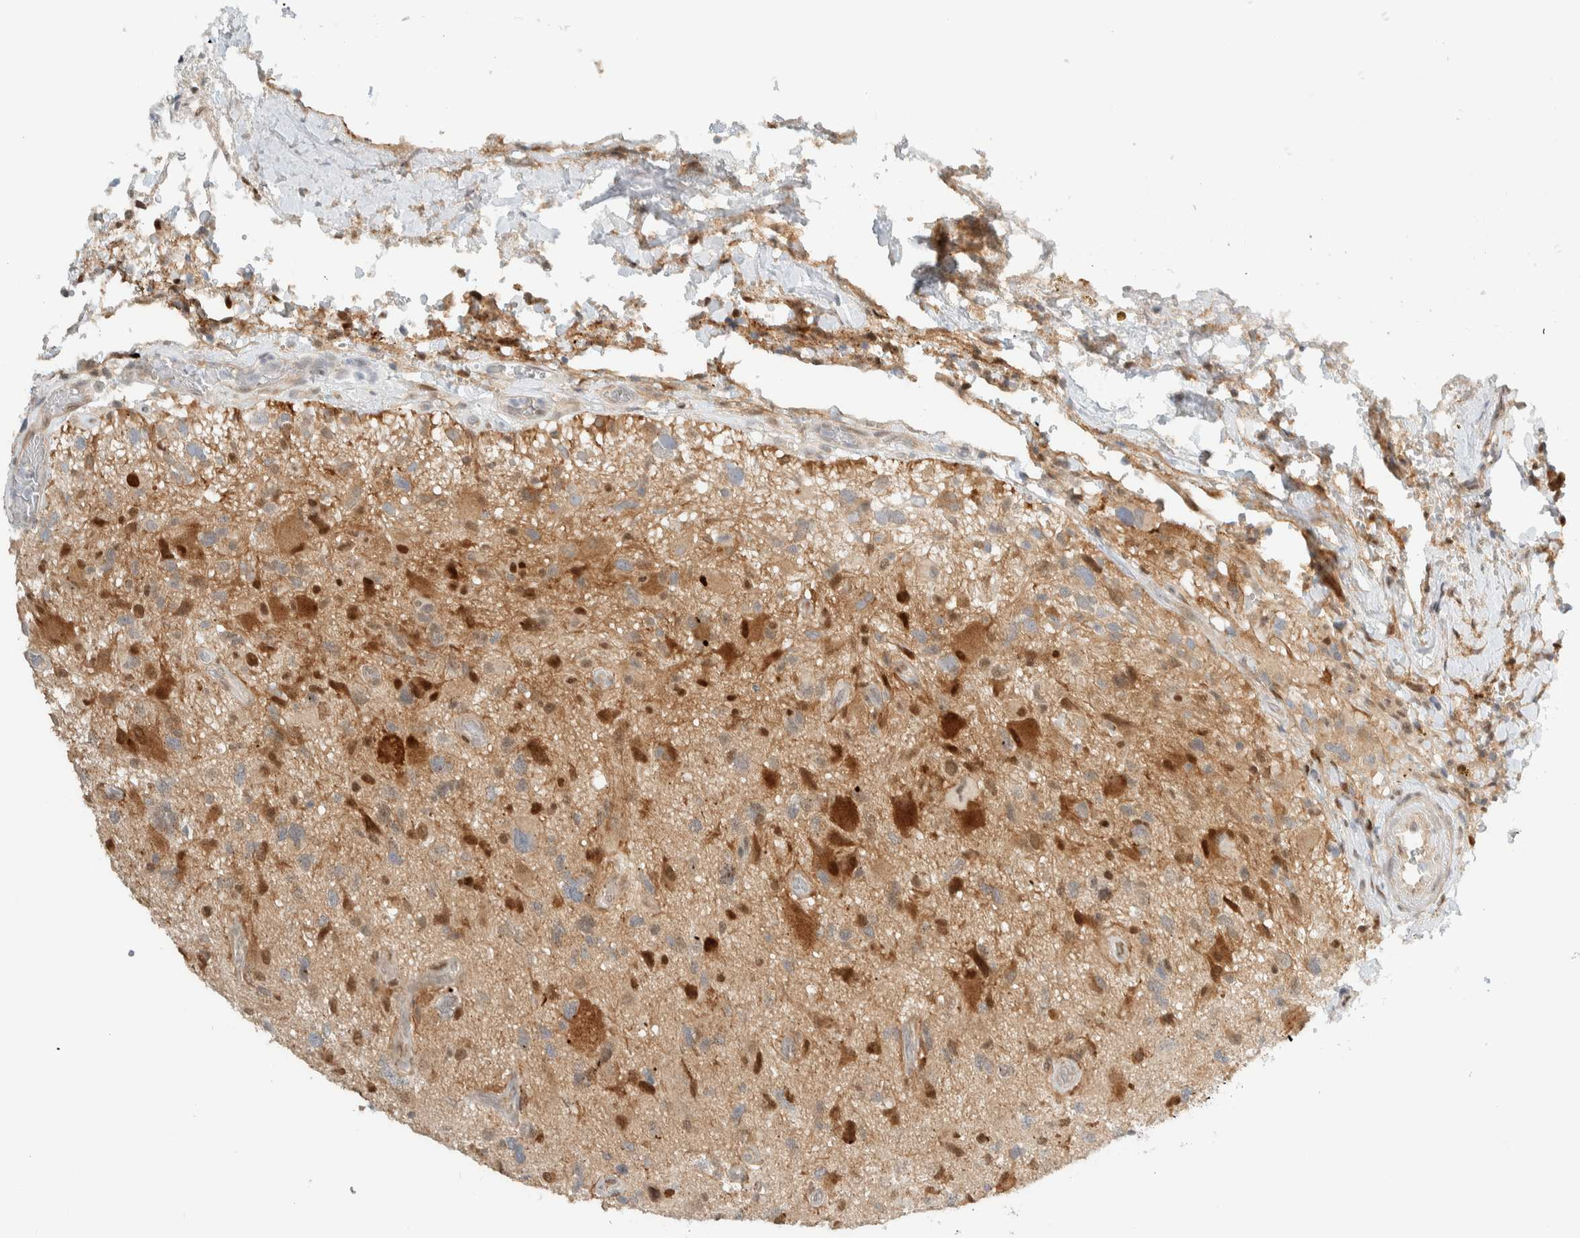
{"staining": {"intensity": "strong", "quantity": "25%-75%", "location": "cytoplasmic/membranous,nuclear"}, "tissue": "glioma", "cell_type": "Tumor cells", "image_type": "cancer", "snomed": [{"axis": "morphology", "description": "Glioma, malignant, High grade"}, {"axis": "topography", "description": "Brain"}], "caption": "A brown stain shows strong cytoplasmic/membranous and nuclear expression of a protein in glioma tumor cells. Nuclei are stained in blue.", "gene": "TFE3", "patient": {"sex": "male", "age": 33}}